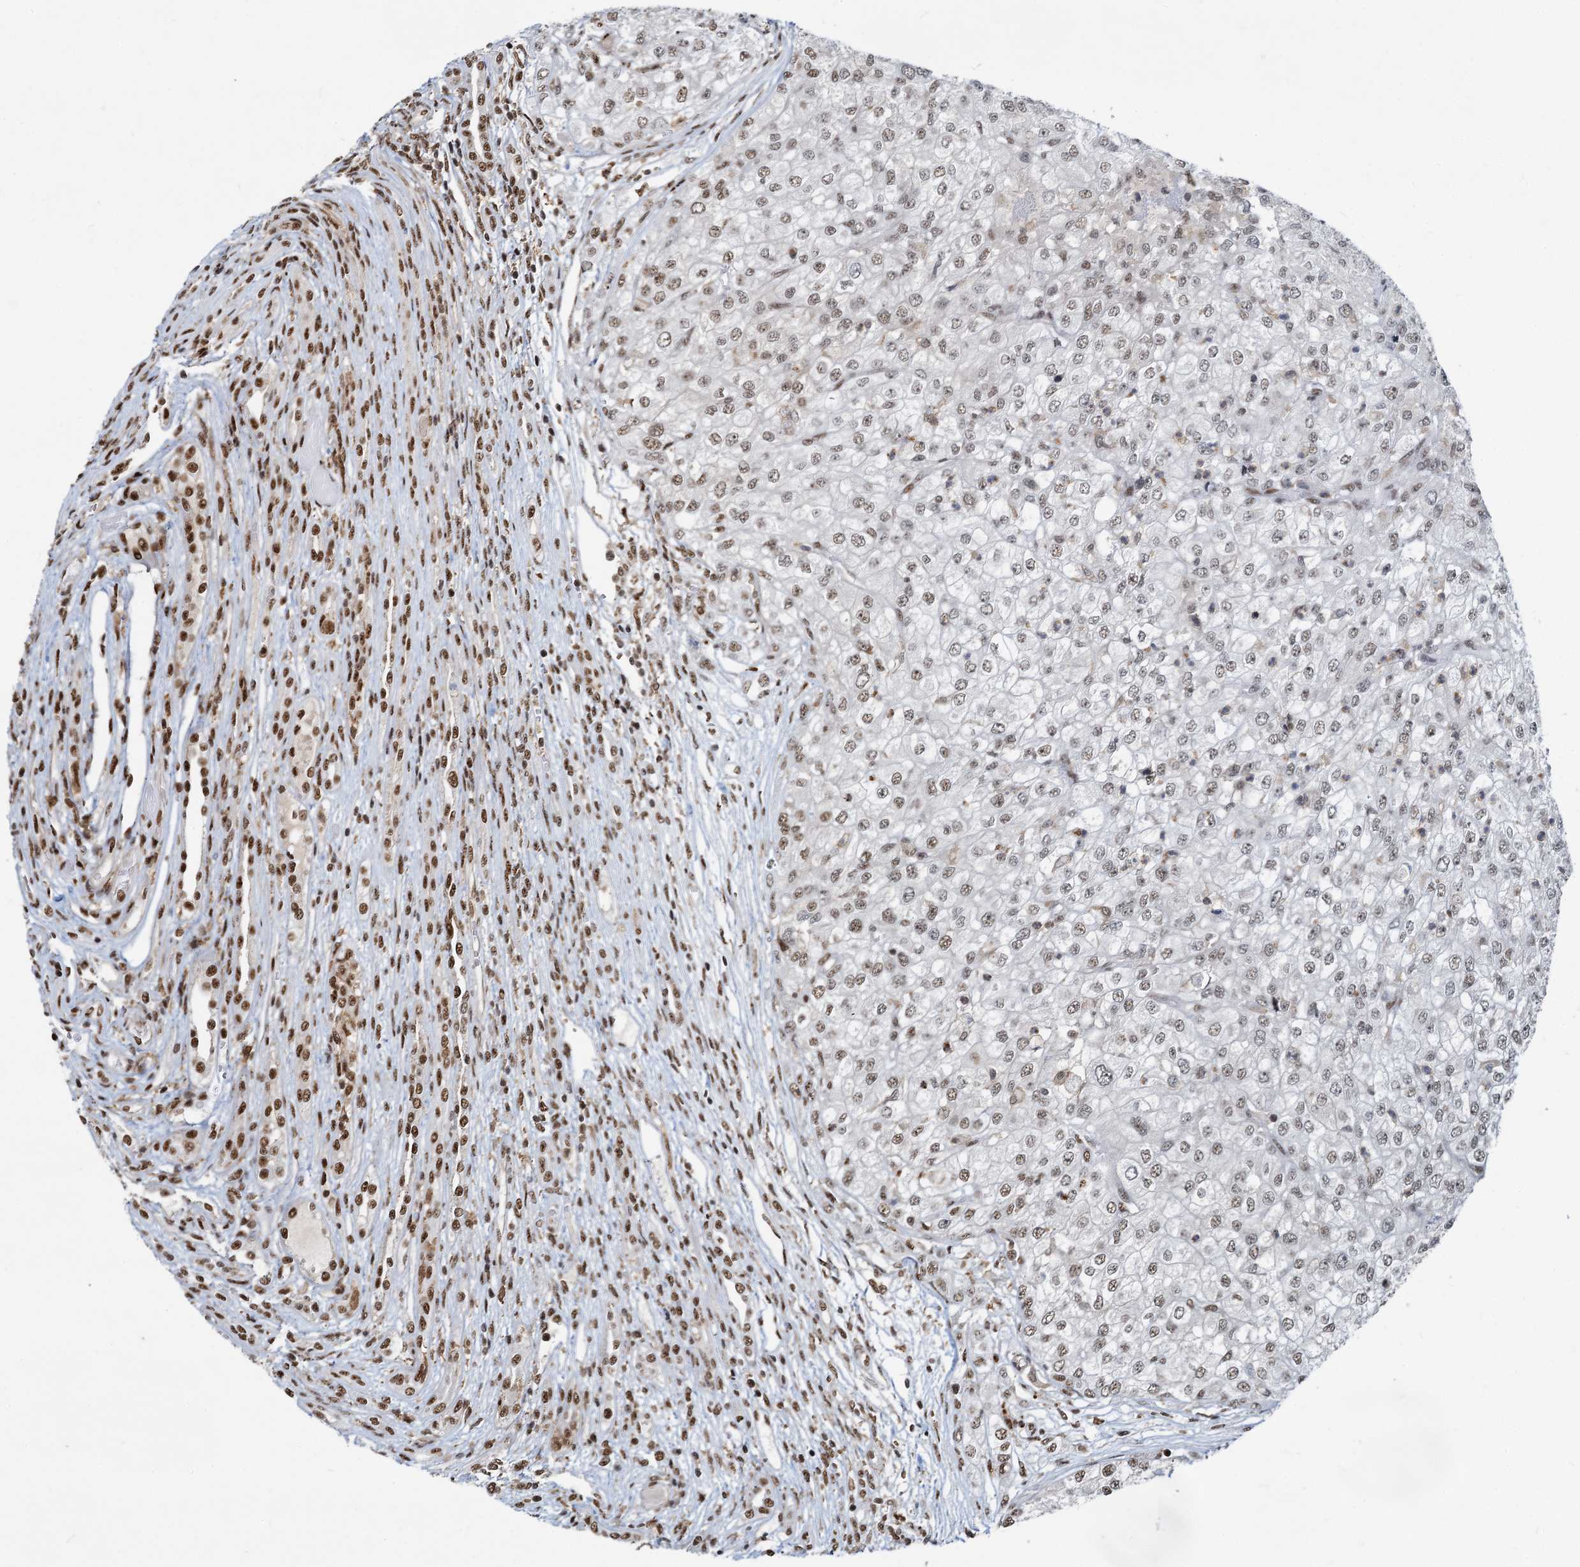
{"staining": {"intensity": "moderate", "quantity": "<25%", "location": "nuclear"}, "tissue": "renal cancer", "cell_type": "Tumor cells", "image_type": "cancer", "snomed": [{"axis": "morphology", "description": "Adenocarcinoma, NOS"}, {"axis": "topography", "description": "Kidney"}], "caption": "There is low levels of moderate nuclear staining in tumor cells of adenocarcinoma (renal), as demonstrated by immunohistochemical staining (brown color).", "gene": "RBM26", "patient": {"sex": "female", "age": 54}}